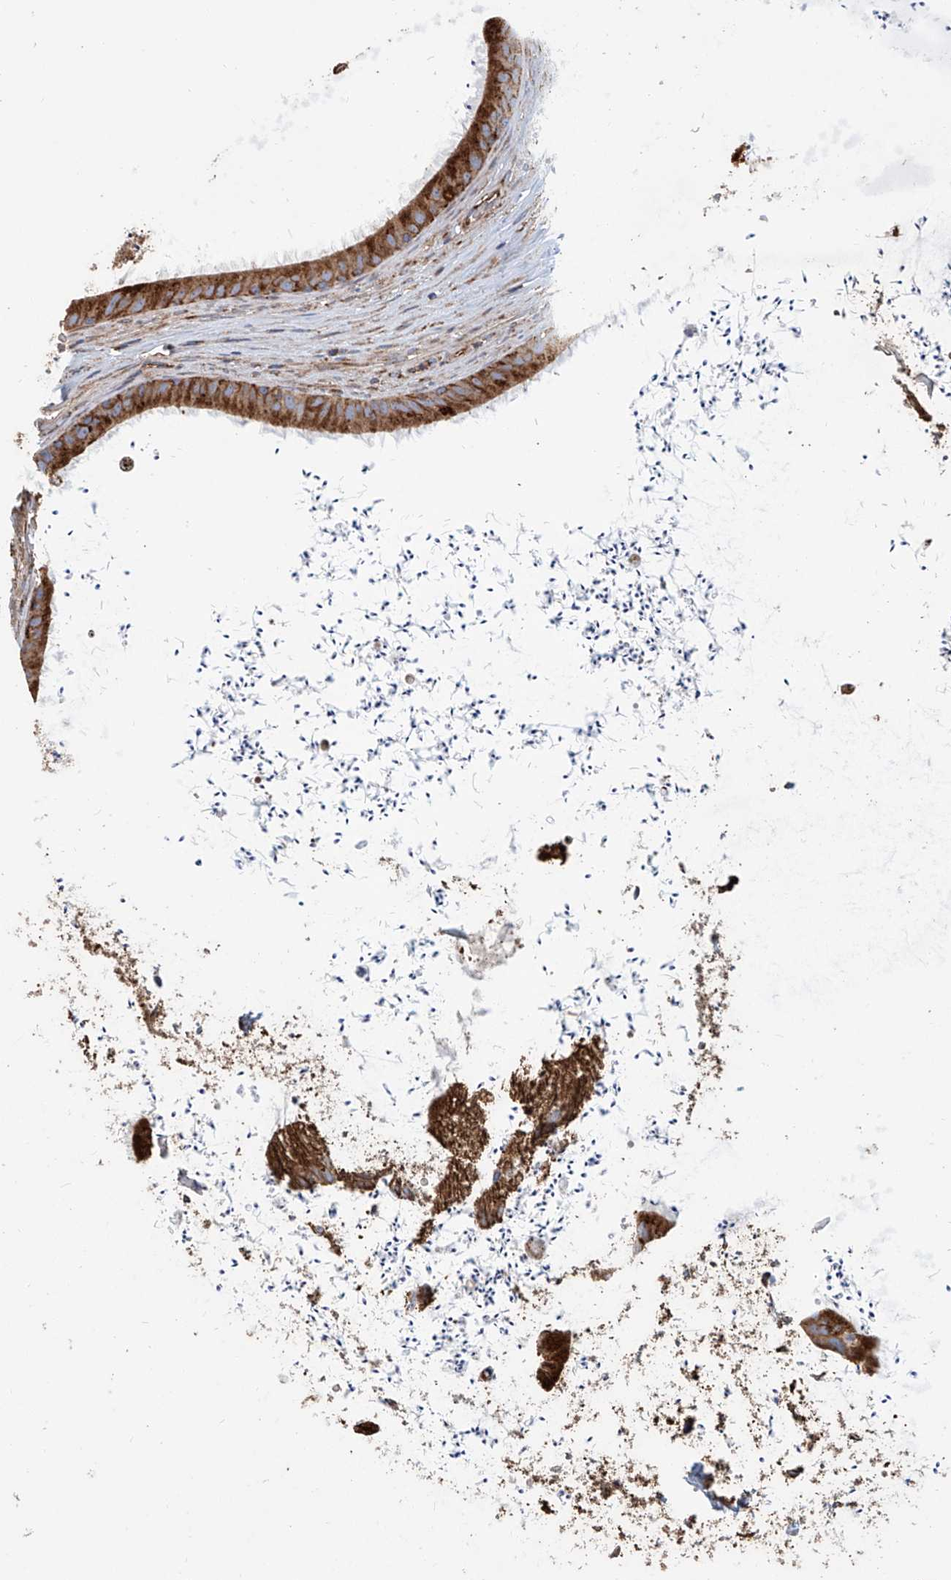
{"staining": {"intensity": "strong", "quantity": ">75%", "location": "cytoplasmic/membranous"}, "tissue": "epididymis", "cell_type": "Glandular cells", "image_type": "normal", "snomed": [{"axis": "morphology", "description": "Normal tissue, NOS"}, {"axis": "topography", "description": "Epididymis, spermatic cord, NOS"}], "caption": "IHC (DAB) staining of unremarkable human epididymis exhibits strong cytoplasmic/membranous protein expression in about >75% of glandular cells.", "gene": "HGSNAT", "patient": {"sex": "male", "age": 50}}